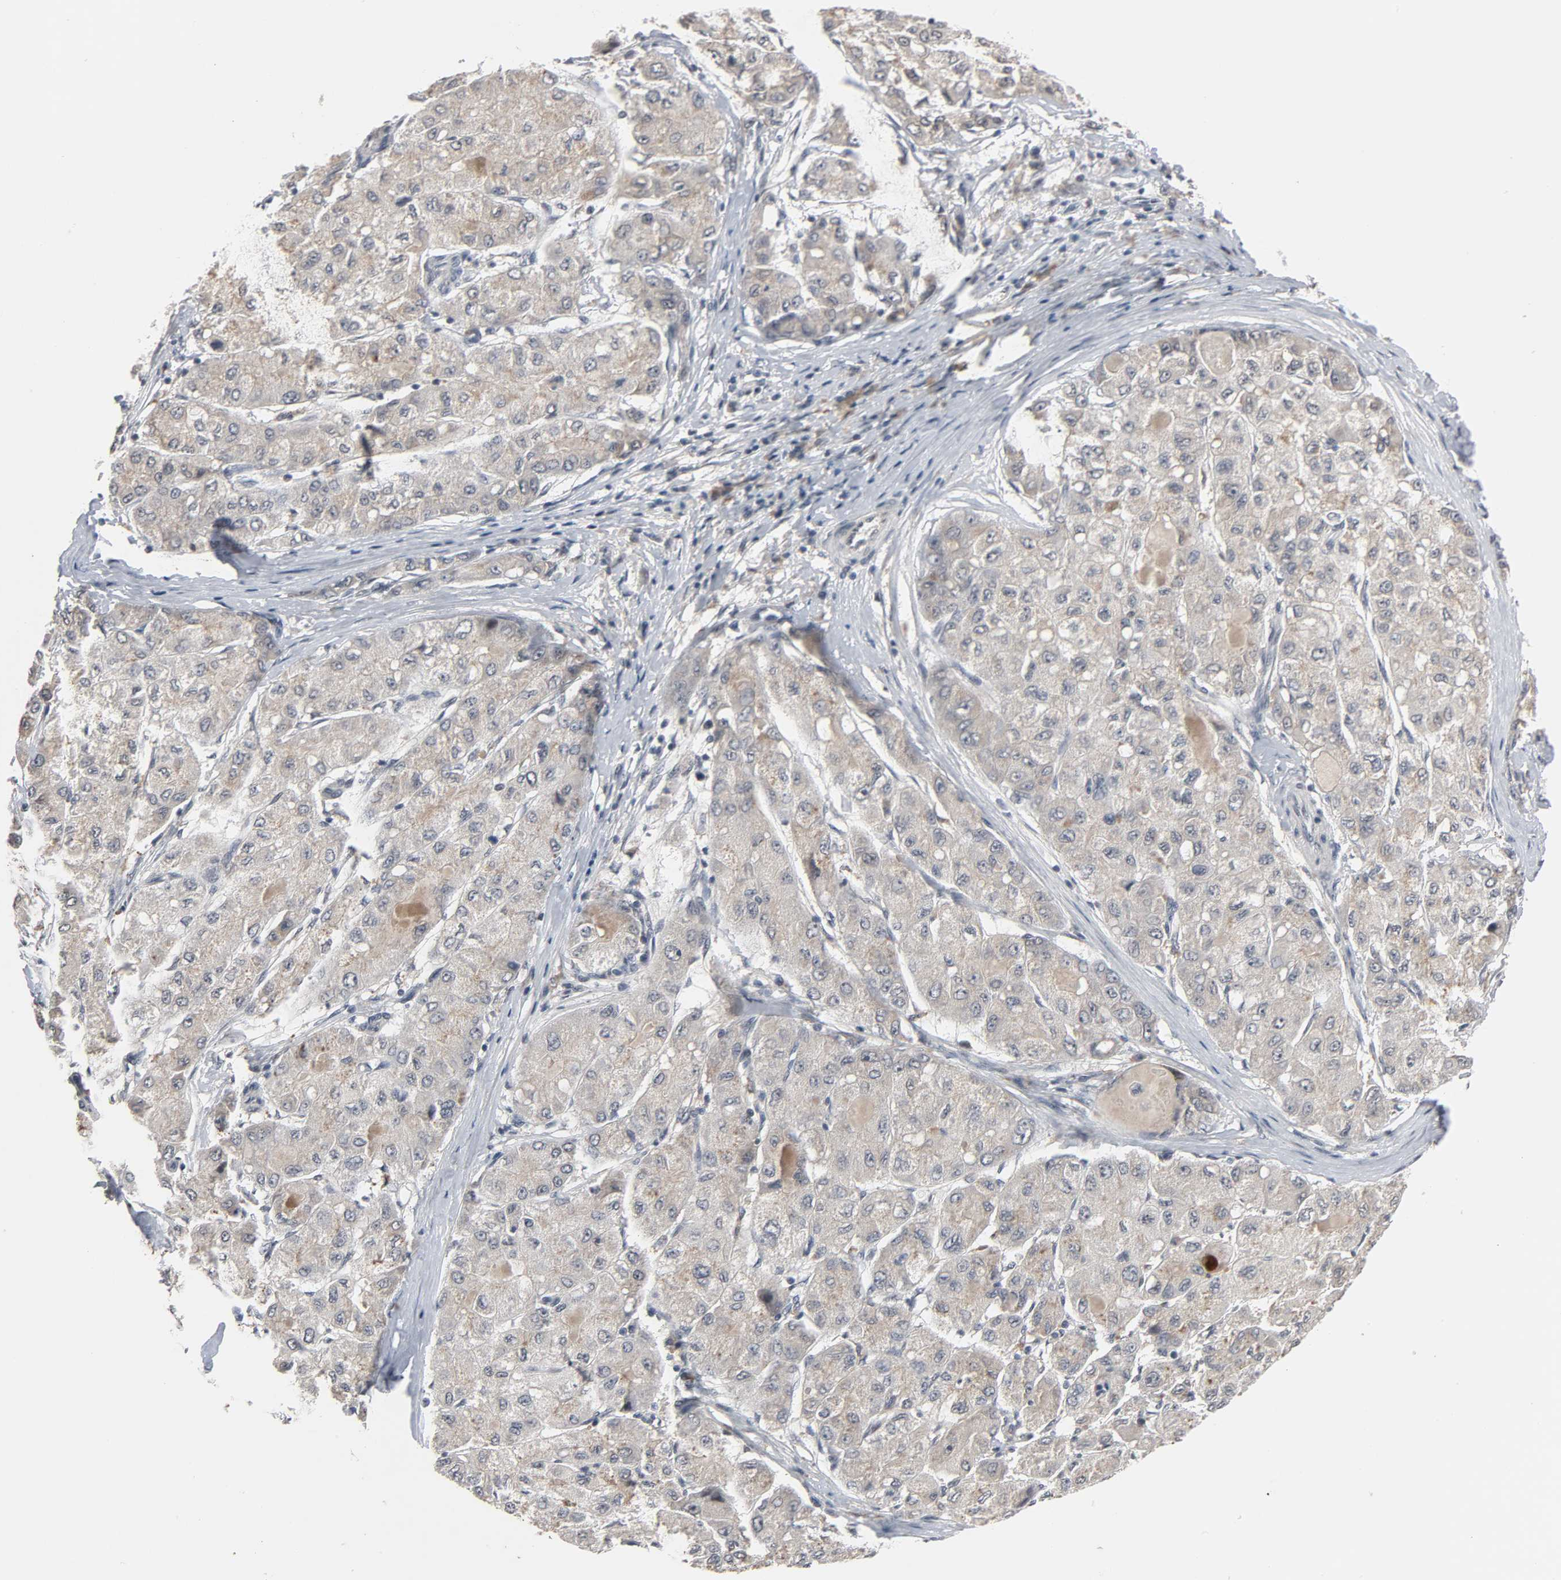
{"staining": {"intensity": "negative", "quantity": "none", "location": "none"}, "tissue": "liver cancer", "cell_type": "Tumor cells", "image_type": "cancer", "snomed": [{"axis": "morphology", "description": "Carcinoma, Hepatocellular, NOS"}, {"axis": "topography", "description": "Liver"}], "caption": "IHC of human liver cancer (hepatocellular carcinoma) demonstrates no staining in tumor cells.", "gene": "MT3", "patient": {"sex": "male", "age": 80}}